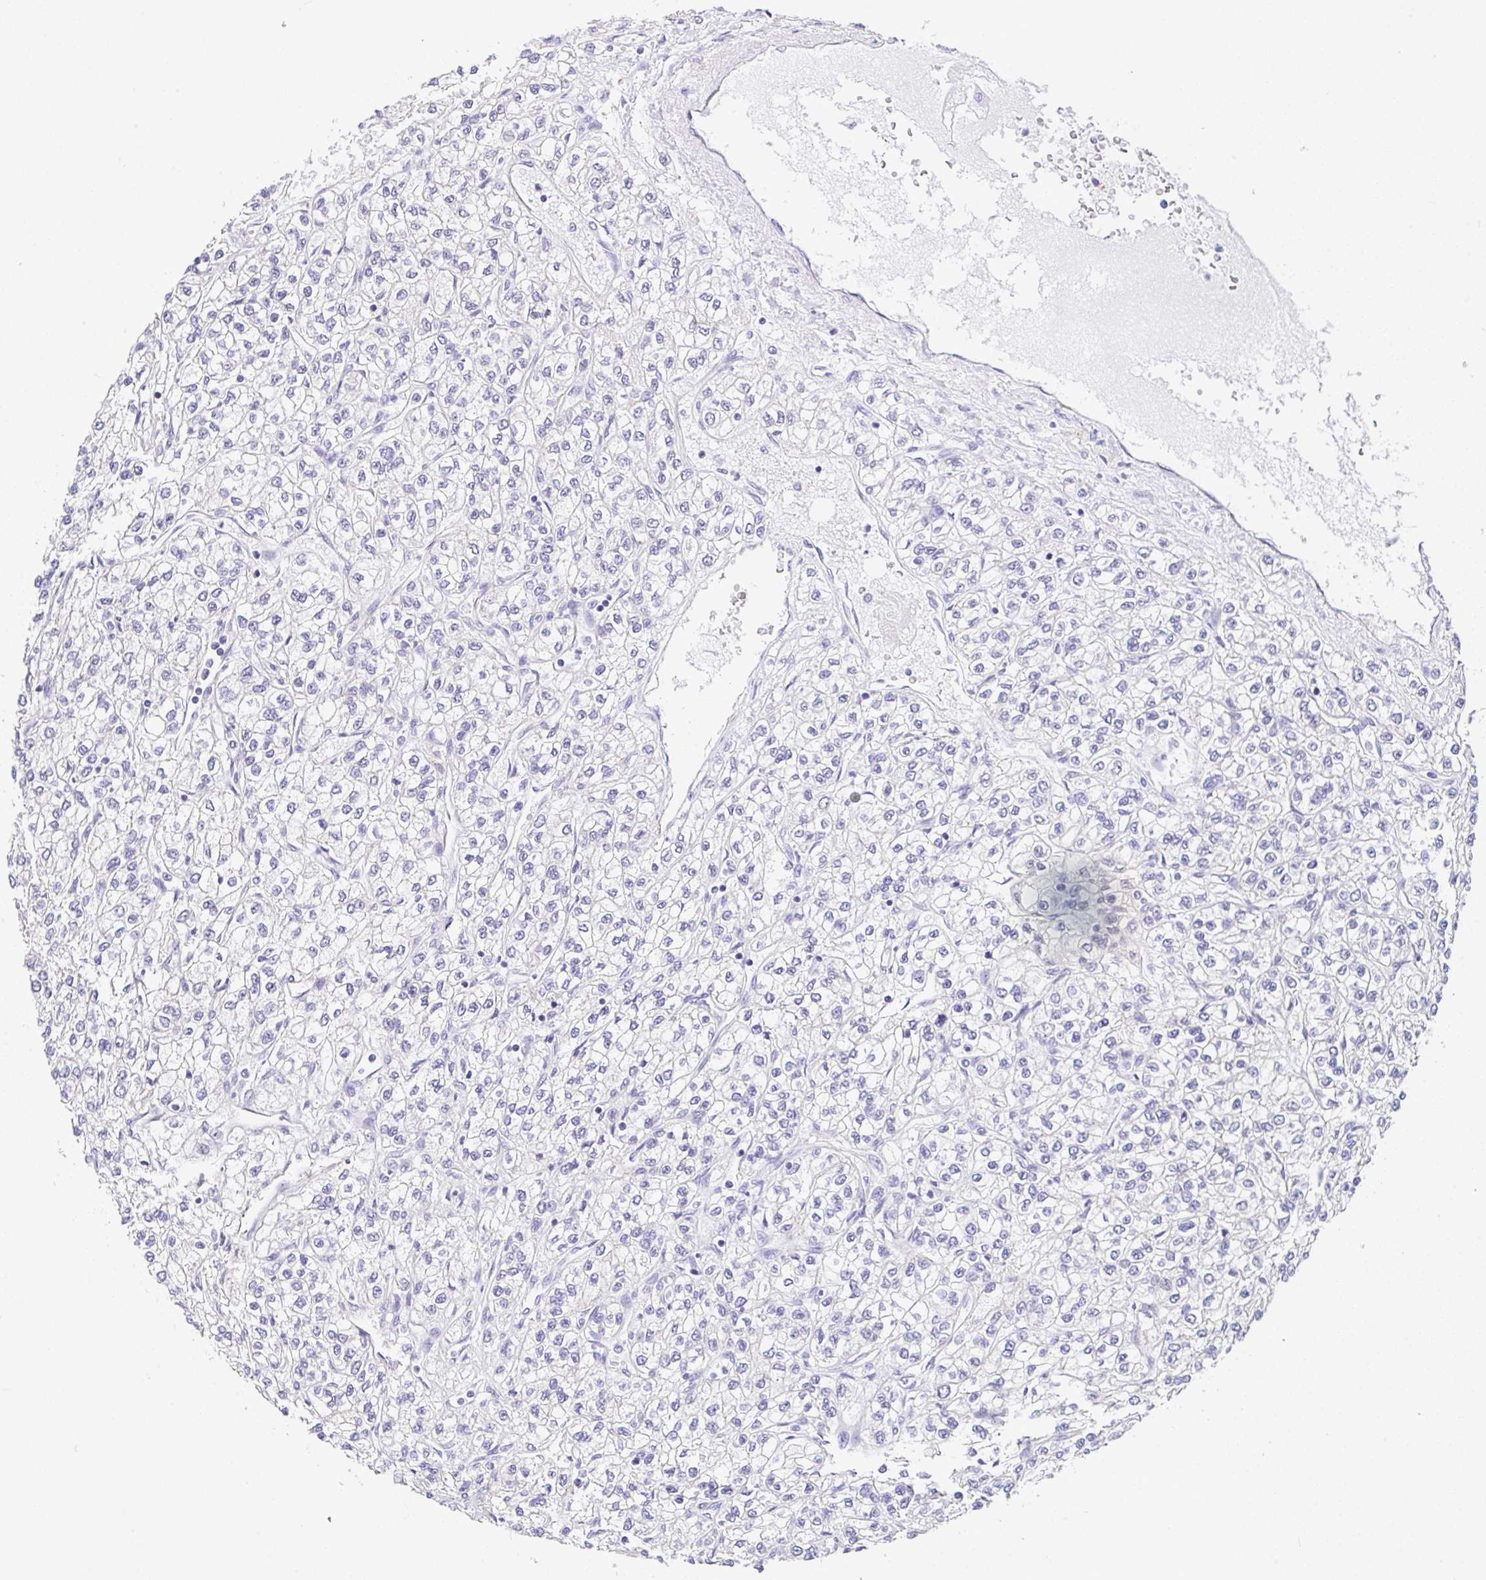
{"staining": {"intensity": "negative", "quantity": "none", "location": "none"}, "tissue": "renal cancer", "cell_type": "Tumor cells", "image_type": "cancer", "snomed": [{"axis": "morphology", "description": "Adenocarcinoma, NOS"}, {"axis": "topography", "description": "Kidney"}], "caption": "Renal adenocarcinoma was stained to show a protein in brown. There is no significant expression in tumor cells.", "gene": "CGNL1", "patient": {"sex": "male", "age": 80}}